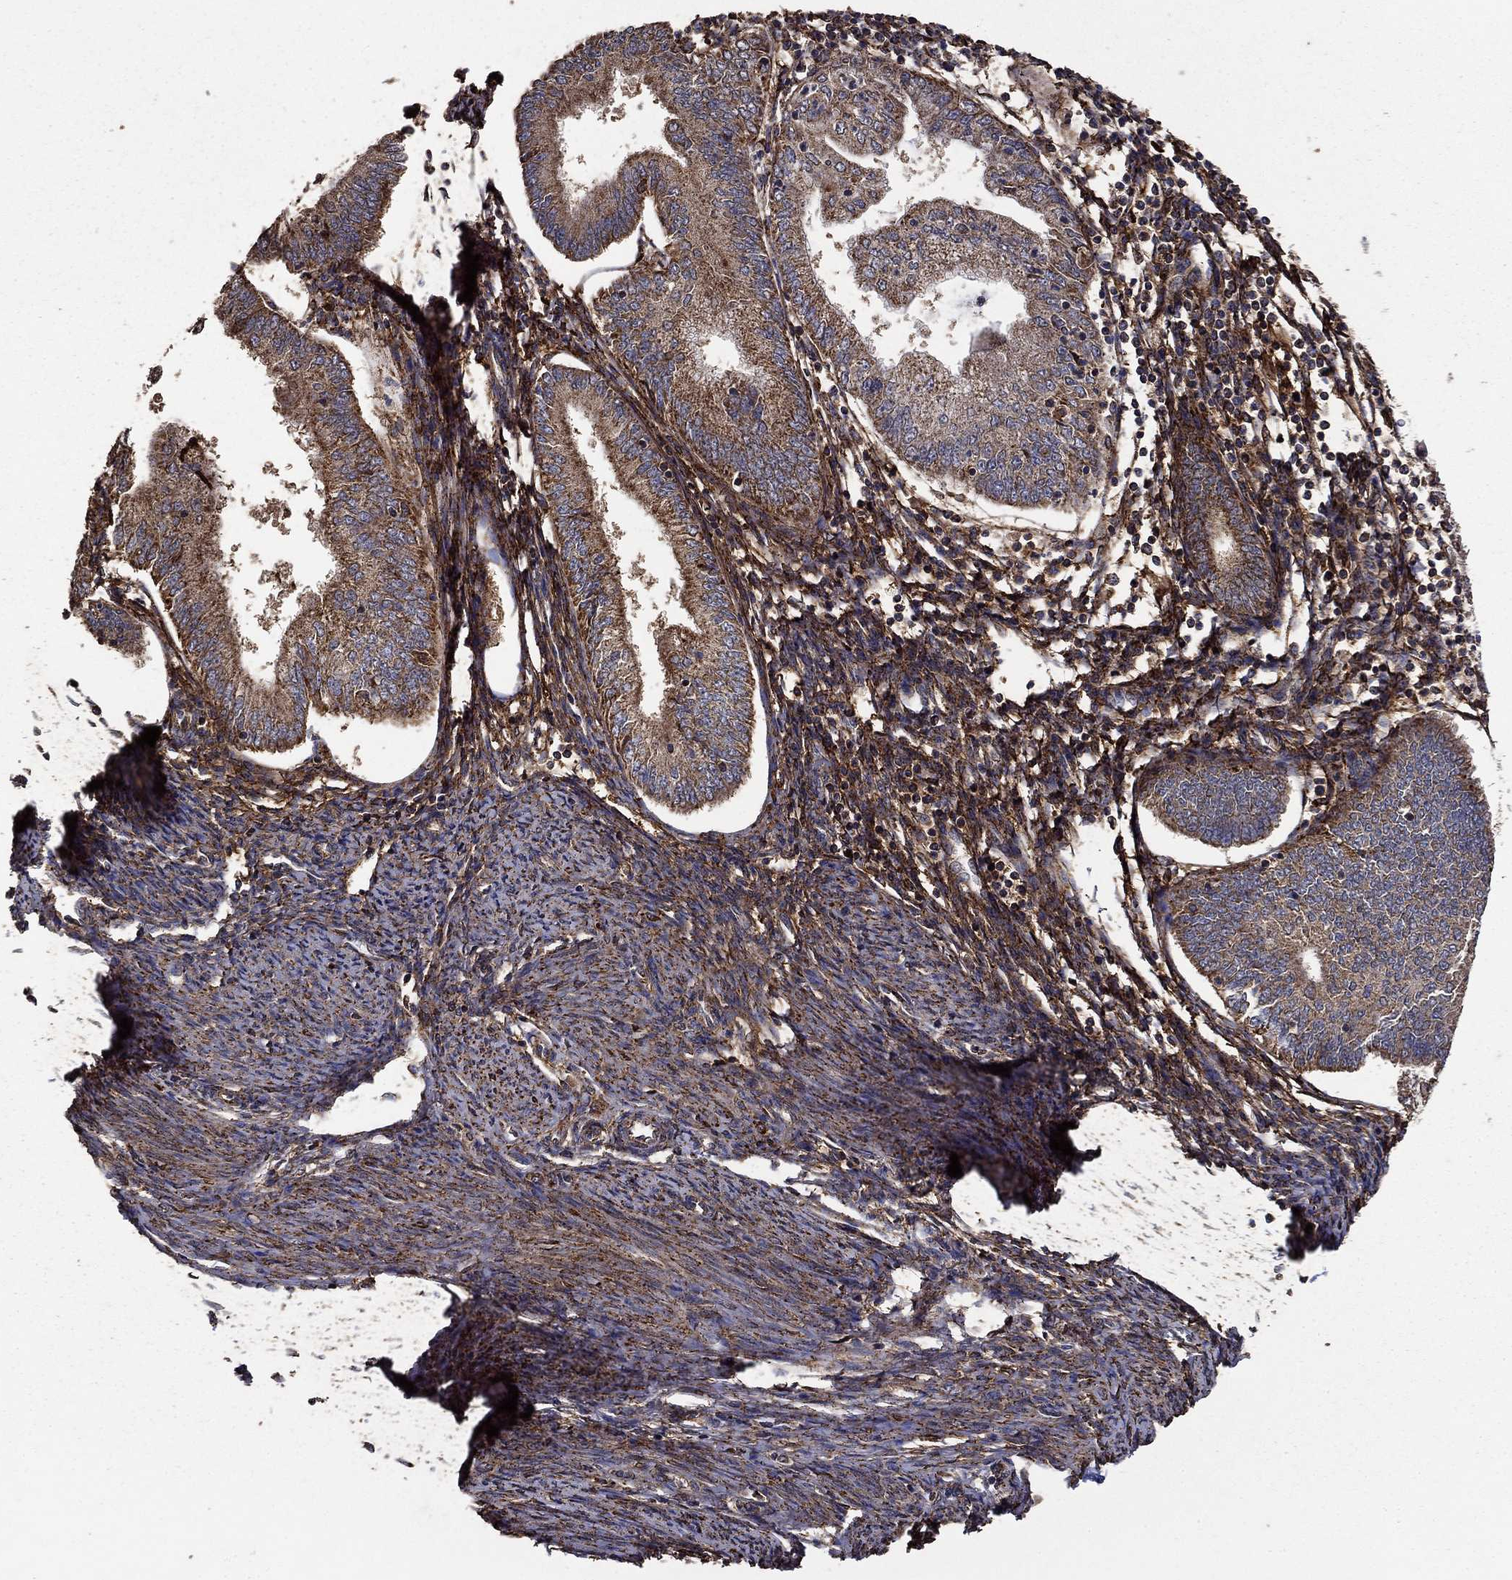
{"staining": {"intensity": "moderate", "quantity": ">75%", "location": "cytoplasmic/membranous"}, "tissue": "endometrial cancer", "cell_type": "Tumor cells", "image_type": "cancer", "snomed": [{"axis": "morphology", "description": "Adenocarcinoma, NOS"}, {"axis": "topography", "description": "Endometrium"}], "caption": "This photomicrograph demonstrates immunohistochemistry staining of endometrial cancer (adenocarcinoma), with medium moderate cytoplasmic/membranous positivity in about >75% of tumor cells.", "gene": "IFRD1", "patient": {"sex": "female", "age": 55}}